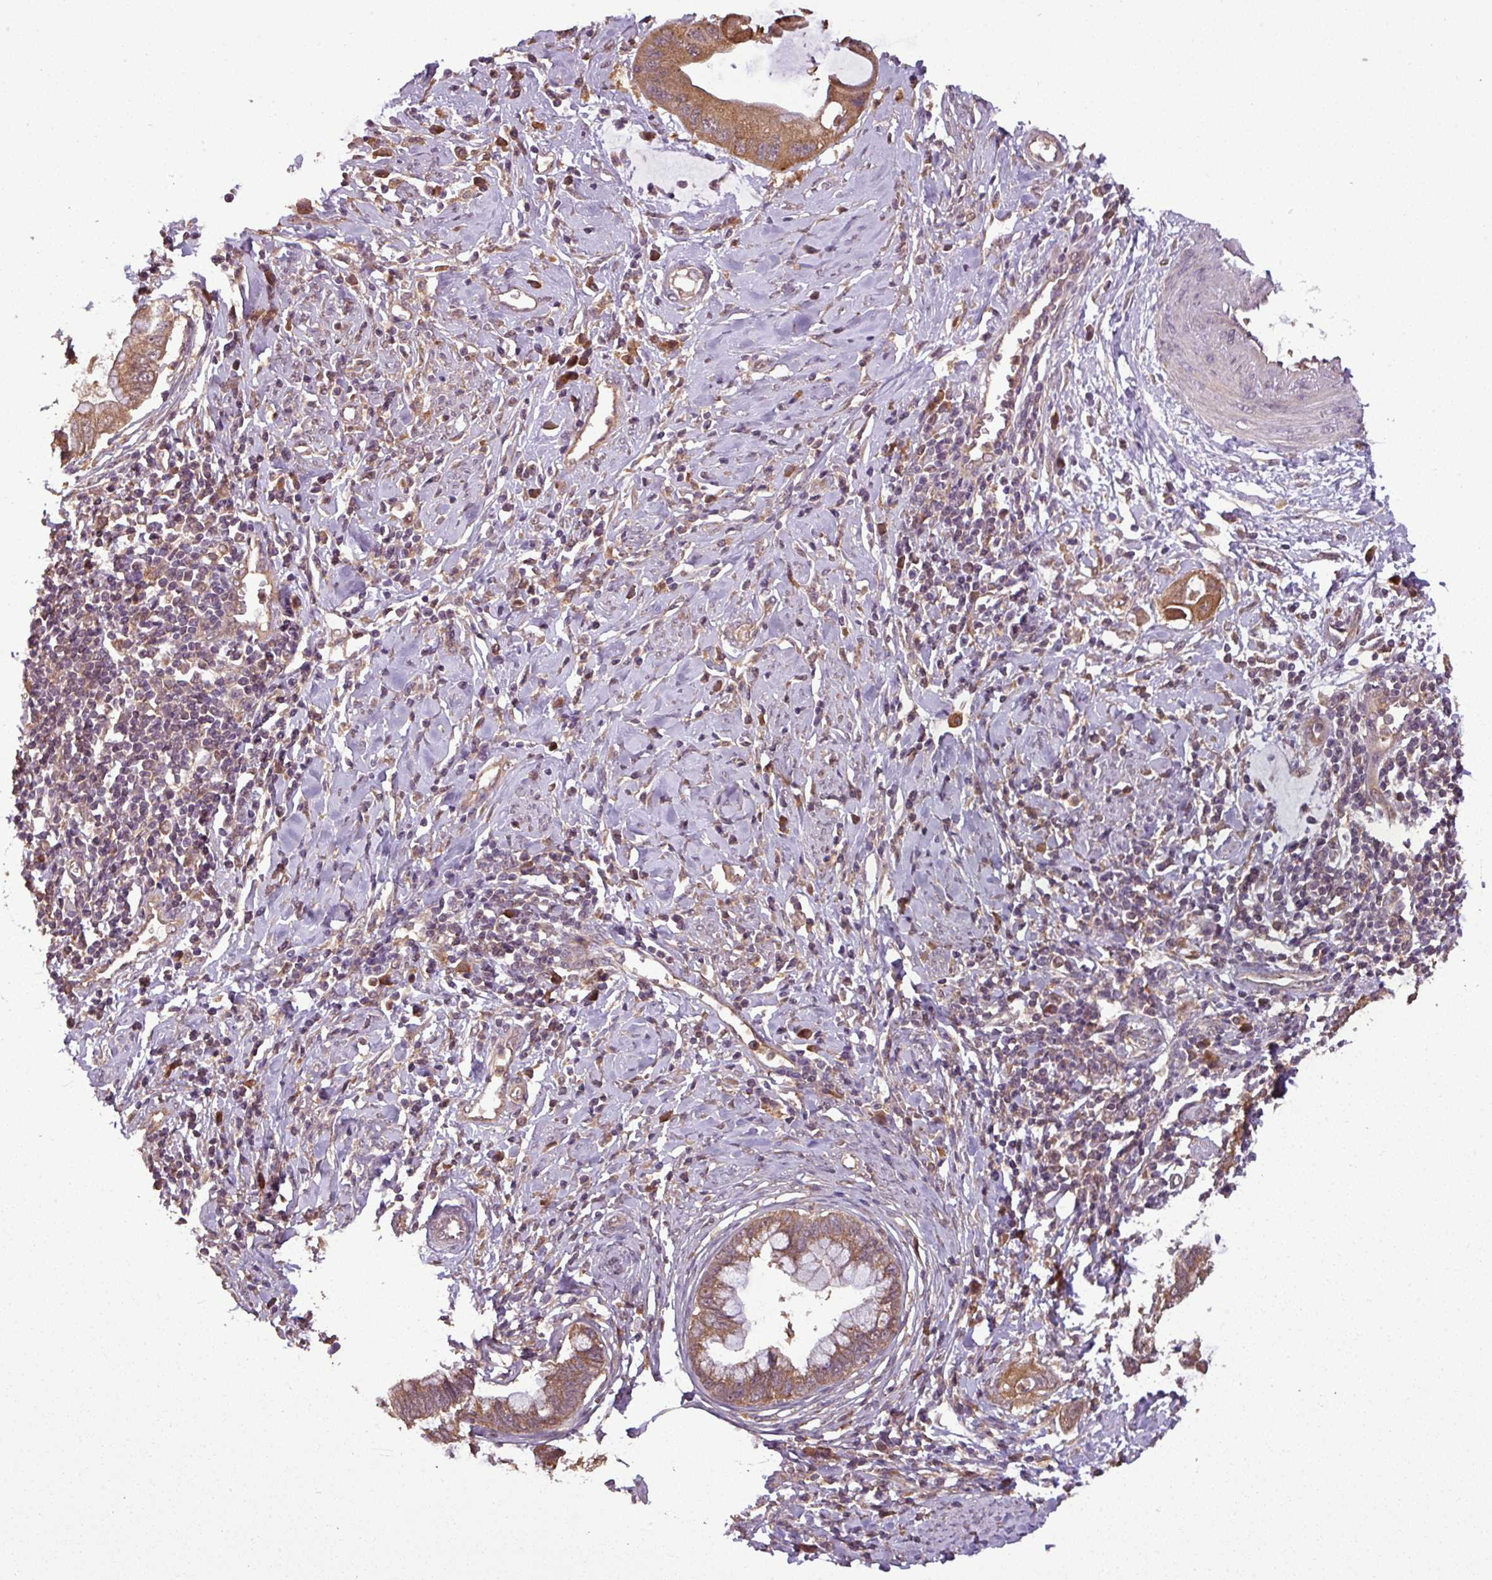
{"staining": {"intensity": "moderate", "quantity": ">75%", "location": "cytoplasmic/membranous"}, "tissue": "cervical cancer", "cell_type": "Tumor cells", "image_type": "cancer", "snomed": [{"axis": "morphology", "description": "Adenocarcinoma, NOS"}, {"axis": "topography", "description": "Cervix"}], "caption": "Human cervical adenocarcinoma stained with a brown dye demonstrates moderate cytoplasmic/membranous positive expression in about >75% of tumor cells.", "gene": "NT5C3A", "patient": {"sex": "female", "age": 44}}